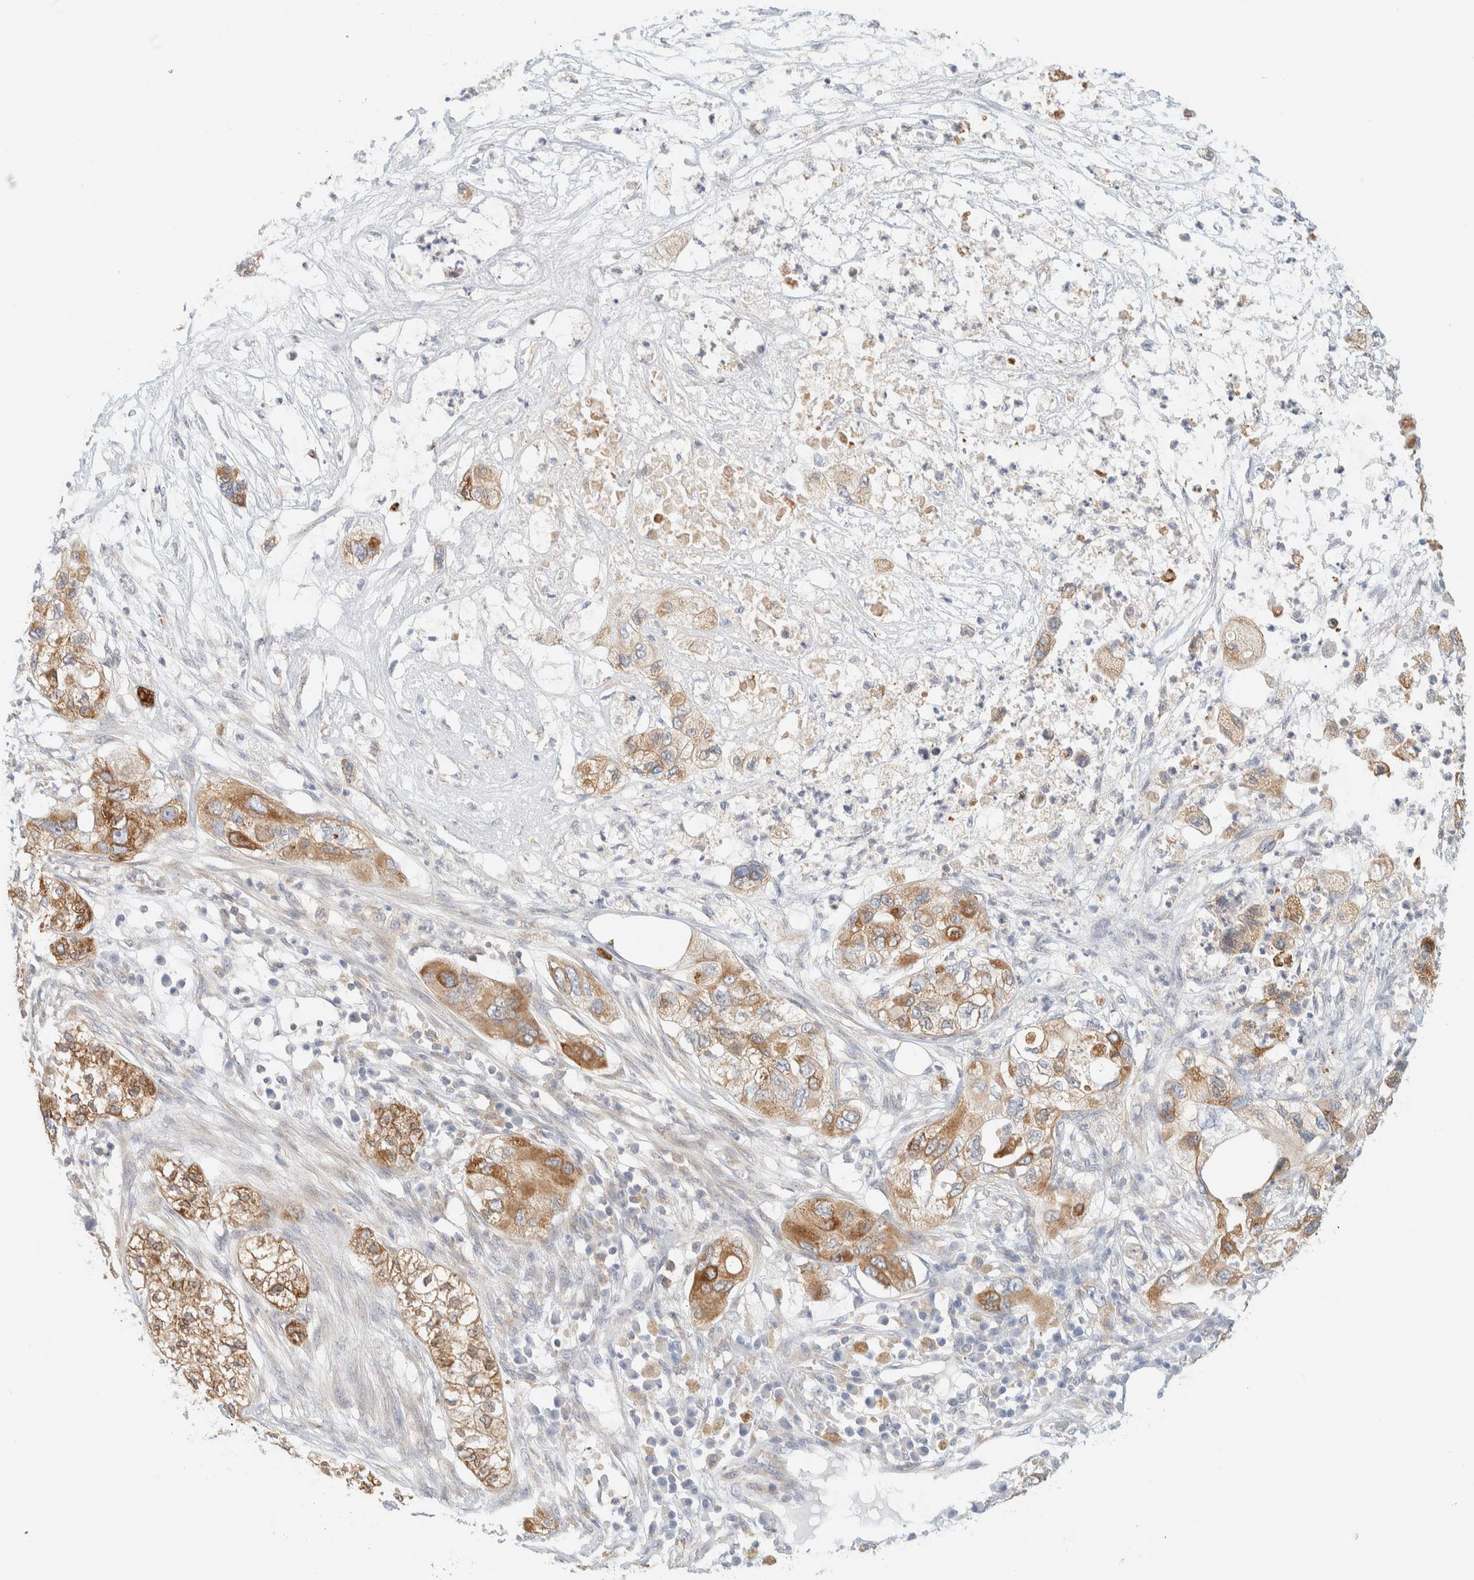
{"staining": {"intensity": "moderate", "quantity": ">75%", "location": "cytoplasmic/membranous"}, "tissue": "pancreatic cancer", "cell_type": "Tumor cells", "image_type": "cancer", "snomed": [{"axis": "morphology", "description": "Adenocarcinoma, NOS"}, {"axis": "topography", "description": "Pancreas"}], "caption": "This micrograph shows pancreatic adenocarcinoma stained with immunohistochemistry (IHC) to label a protein in brown. The cytoplasmic/membranous of tumor cells show moderate positivity for the protein. Nuclei are counter-stained blue.", "gene": "NT5C", "patient": {"sex": "female", "age": 78}}